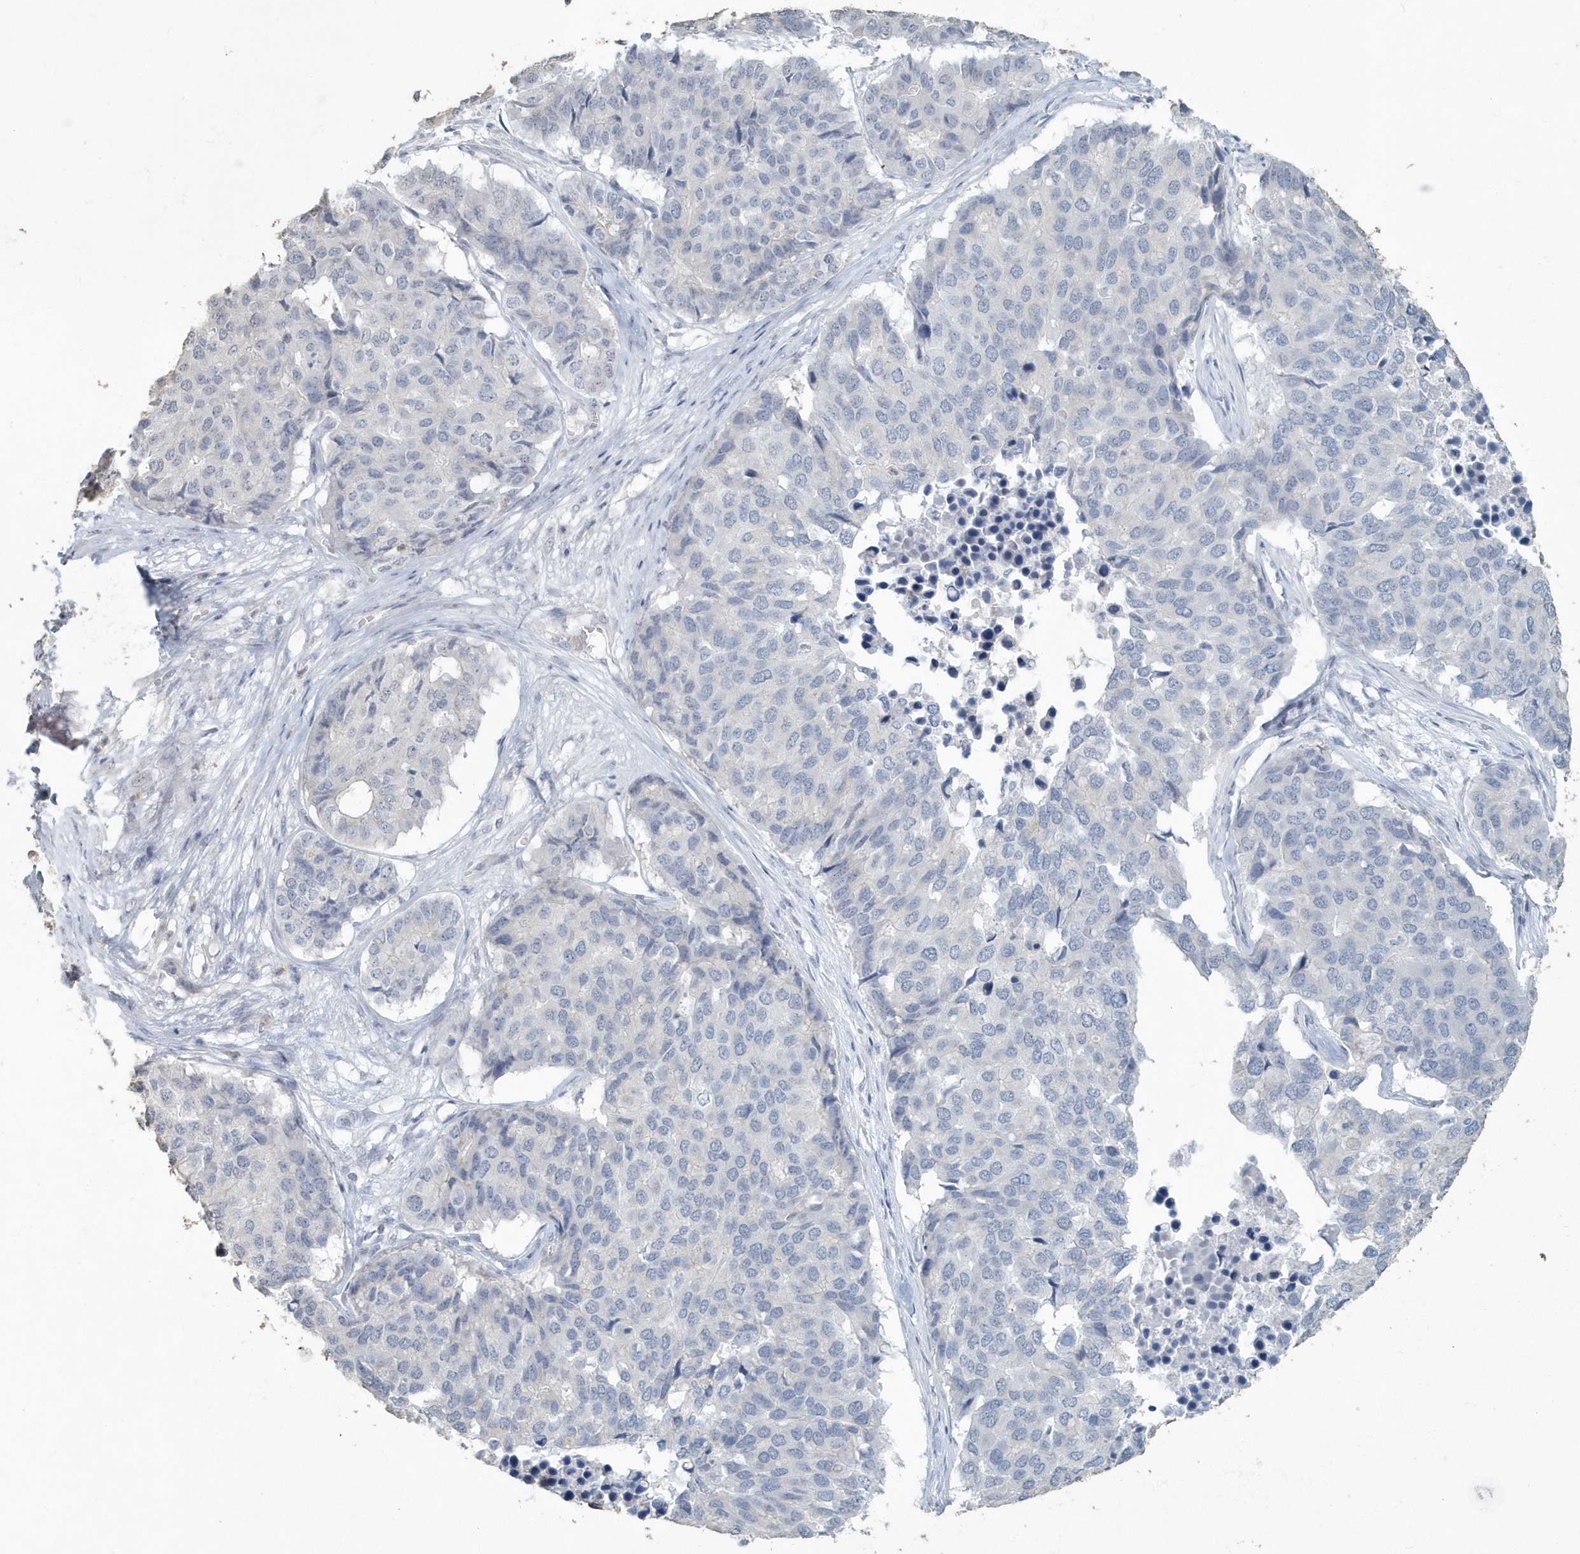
{"staining": {"intensity": "negative", "quantity": "none", "location": "none"}, "tissue": "pancreatic cancer", "cell_type": "Tumor cells", "image_type": "cancer", "snomed": [{"axis": "morphology", "description": "Adenocarcinoma, NOS"}, {"axis": "topography", "description": "Pancreas"}], "caption": "This is an immunohistochemistry (IHC) histopathology image of human pancreatic adenocarcinoma. There is no staining in tumor cells.", "gene": "MYOT", "patient": {"sex": "male", "age": 50}}